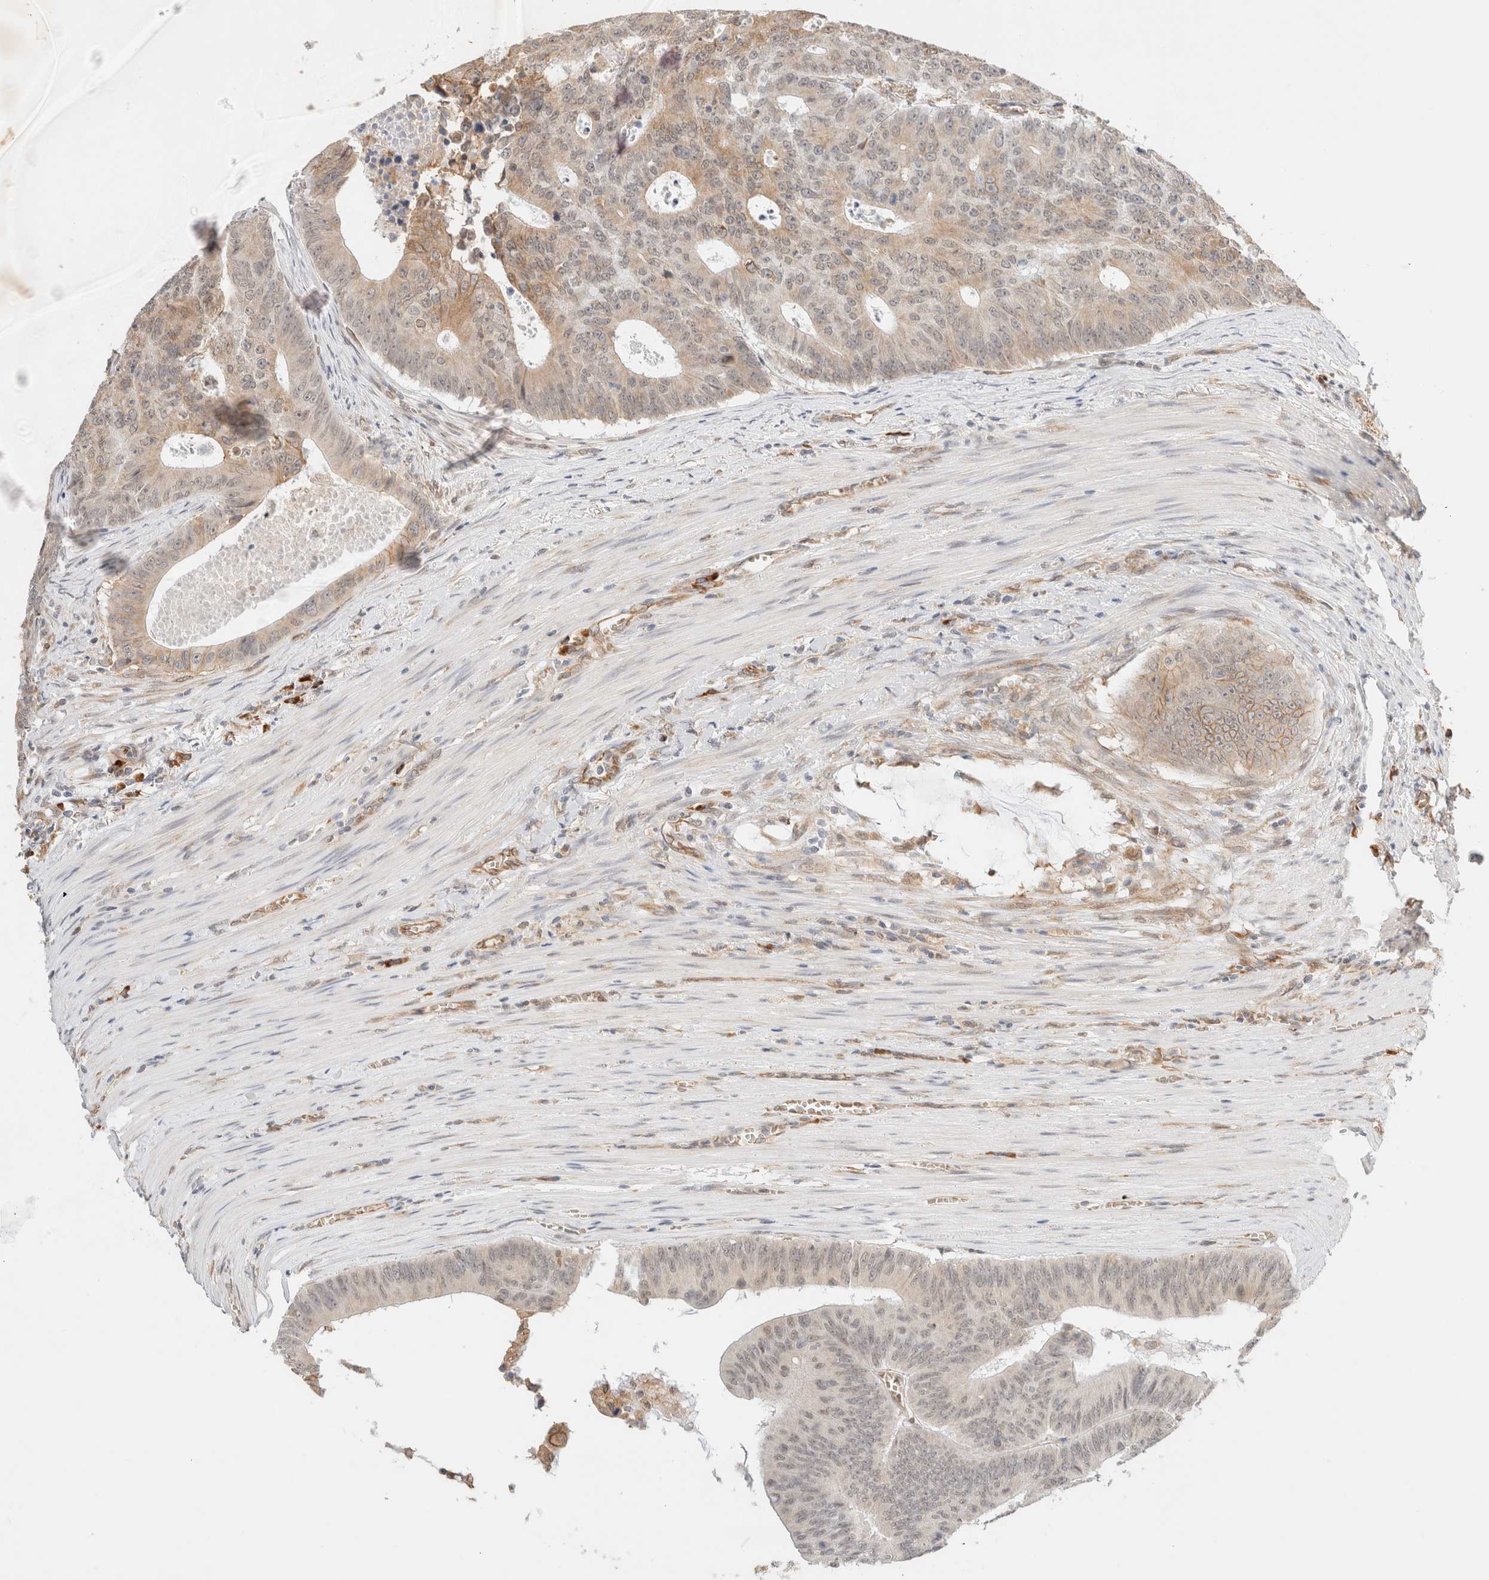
{"staining": {"intensity": "moderate", "quantity": "<25%", "location": "cytoplasmic/membranous,nuclear"}, "tissue": "colorectal cancer", "cell_type": "Tumor cells", "image_type": "cancer", "snomed": [{"axis": "morphology", "description": "Adenocarcinoma, NOS"}, {"axis": "topography", "description": "Colon"}], "caption": "Adenocarcinoma (colorectal) stained with a brown dye demonstrates moderate cytoplasmic/membranous and nuclear positive positivity in approximately <25% of tumor cells.", "gene": "SYVN1", "patient": {"sex": "male", "age": 87}}